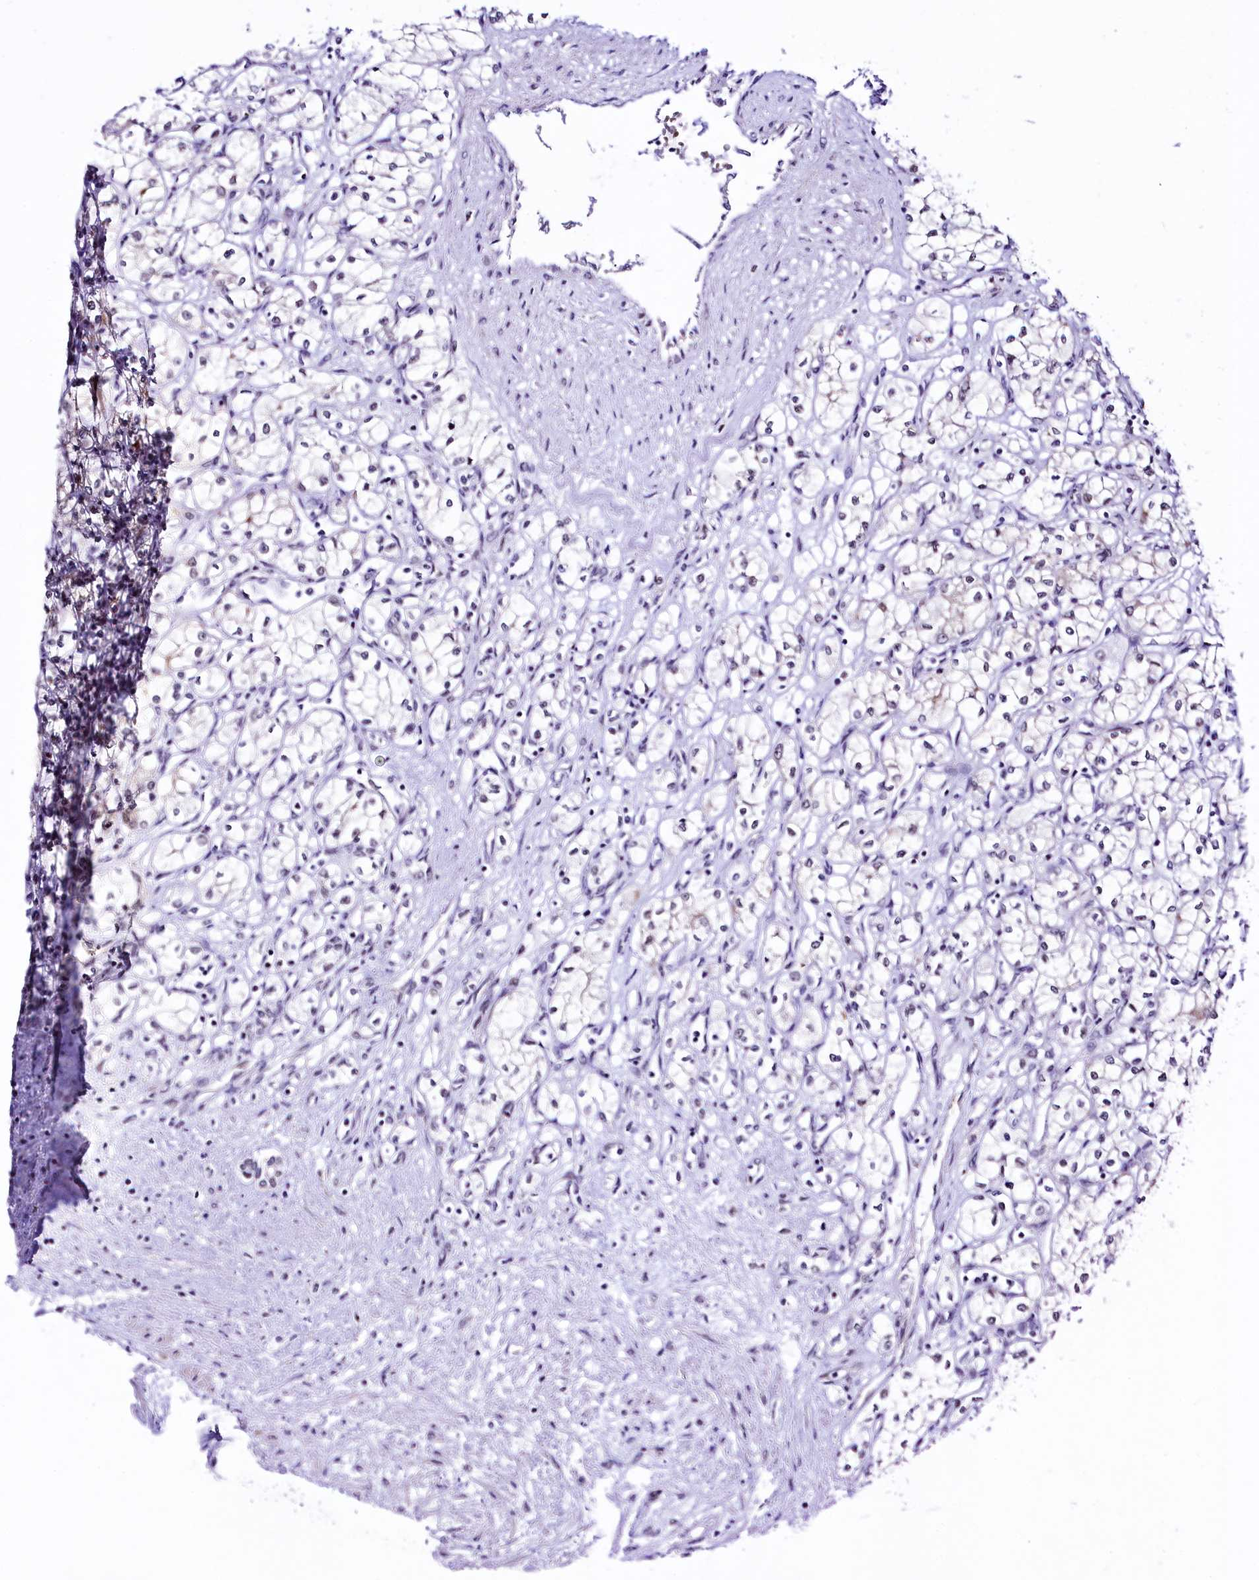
{"staining": {"intensity": "negative", "quantity": "none", "location": "none"}, "tissue": "renal cancer", "cell_type": "Tumor cells", "image_type": "cancer", "snomed": [{"axis": "morphology", "description": "Adenocarcinoma, NOS"}, {"axis": "topography", "description": "Kidney"}], "caption": "Immunohistochemistry (IHC) photomicrograph of neoplastic tissue: renal adenocarcinoma stained with DAB (3,3'-diaminobenzidine) demonstrates no significant protein positivity in tumor cells. (Stains: DAB (3,3'-diaminobenzidine) IHC with hematoxylin counter stain, Microscopy: brightfield microscopy at high magnification).", "gene": "LEUTX", "patient": {"sex": "male", "age": 59}}